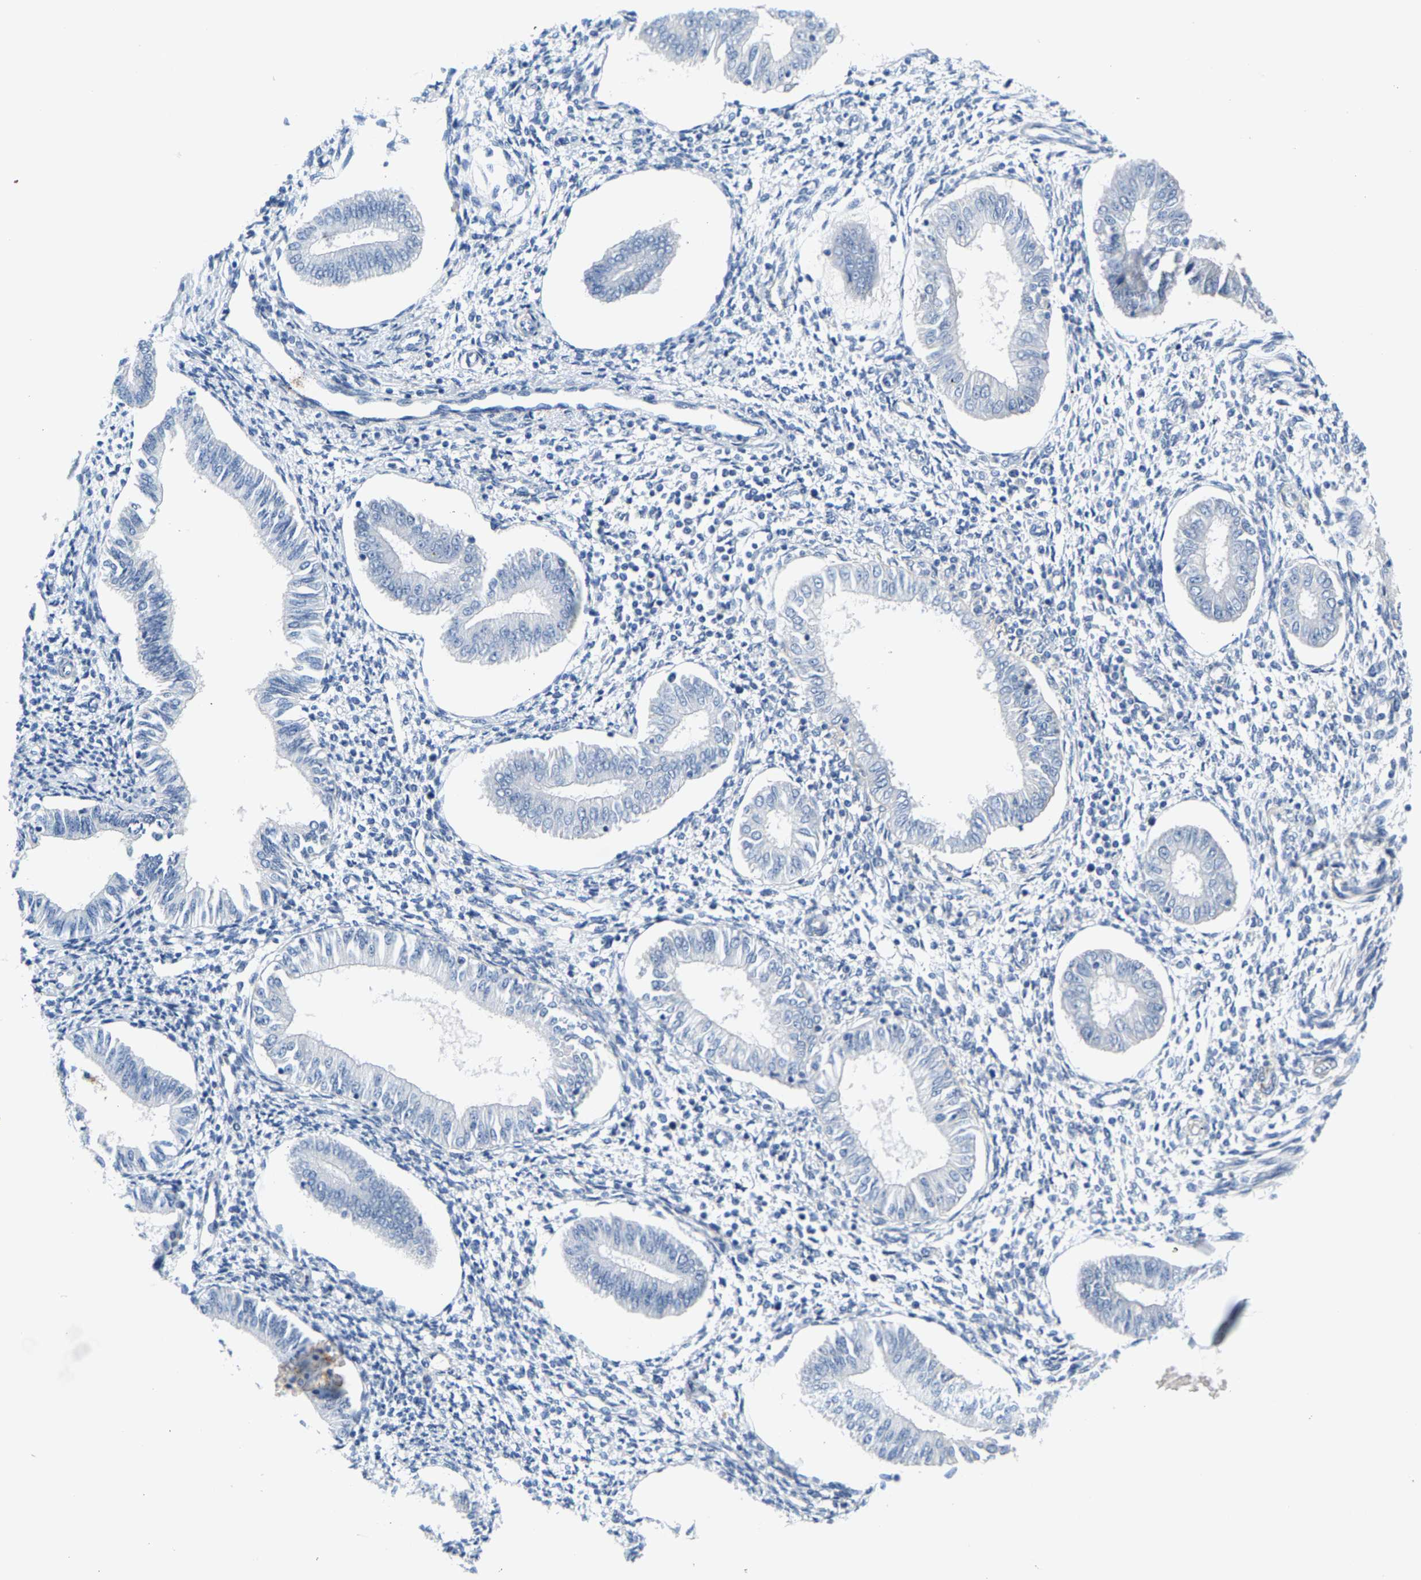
{"staining": {"intensity": "negative", "quantity": "none", "location": "none"}, "tissue": "endometrium", "cell_type": "Cells in endometrial stroma", "image_type": "normal", "snomed": [{"axis": "morphology", "description": "Normal tissue, NOS"}, {"axis": "topography", "description": "Endometrium"}], "caption": "Immunohistochemistry of normal human endometrium demonstrates no expression in cells in endometrial stroma.", "gene": "SHMT2", "patient": {"sex": "female", "age": 50}}